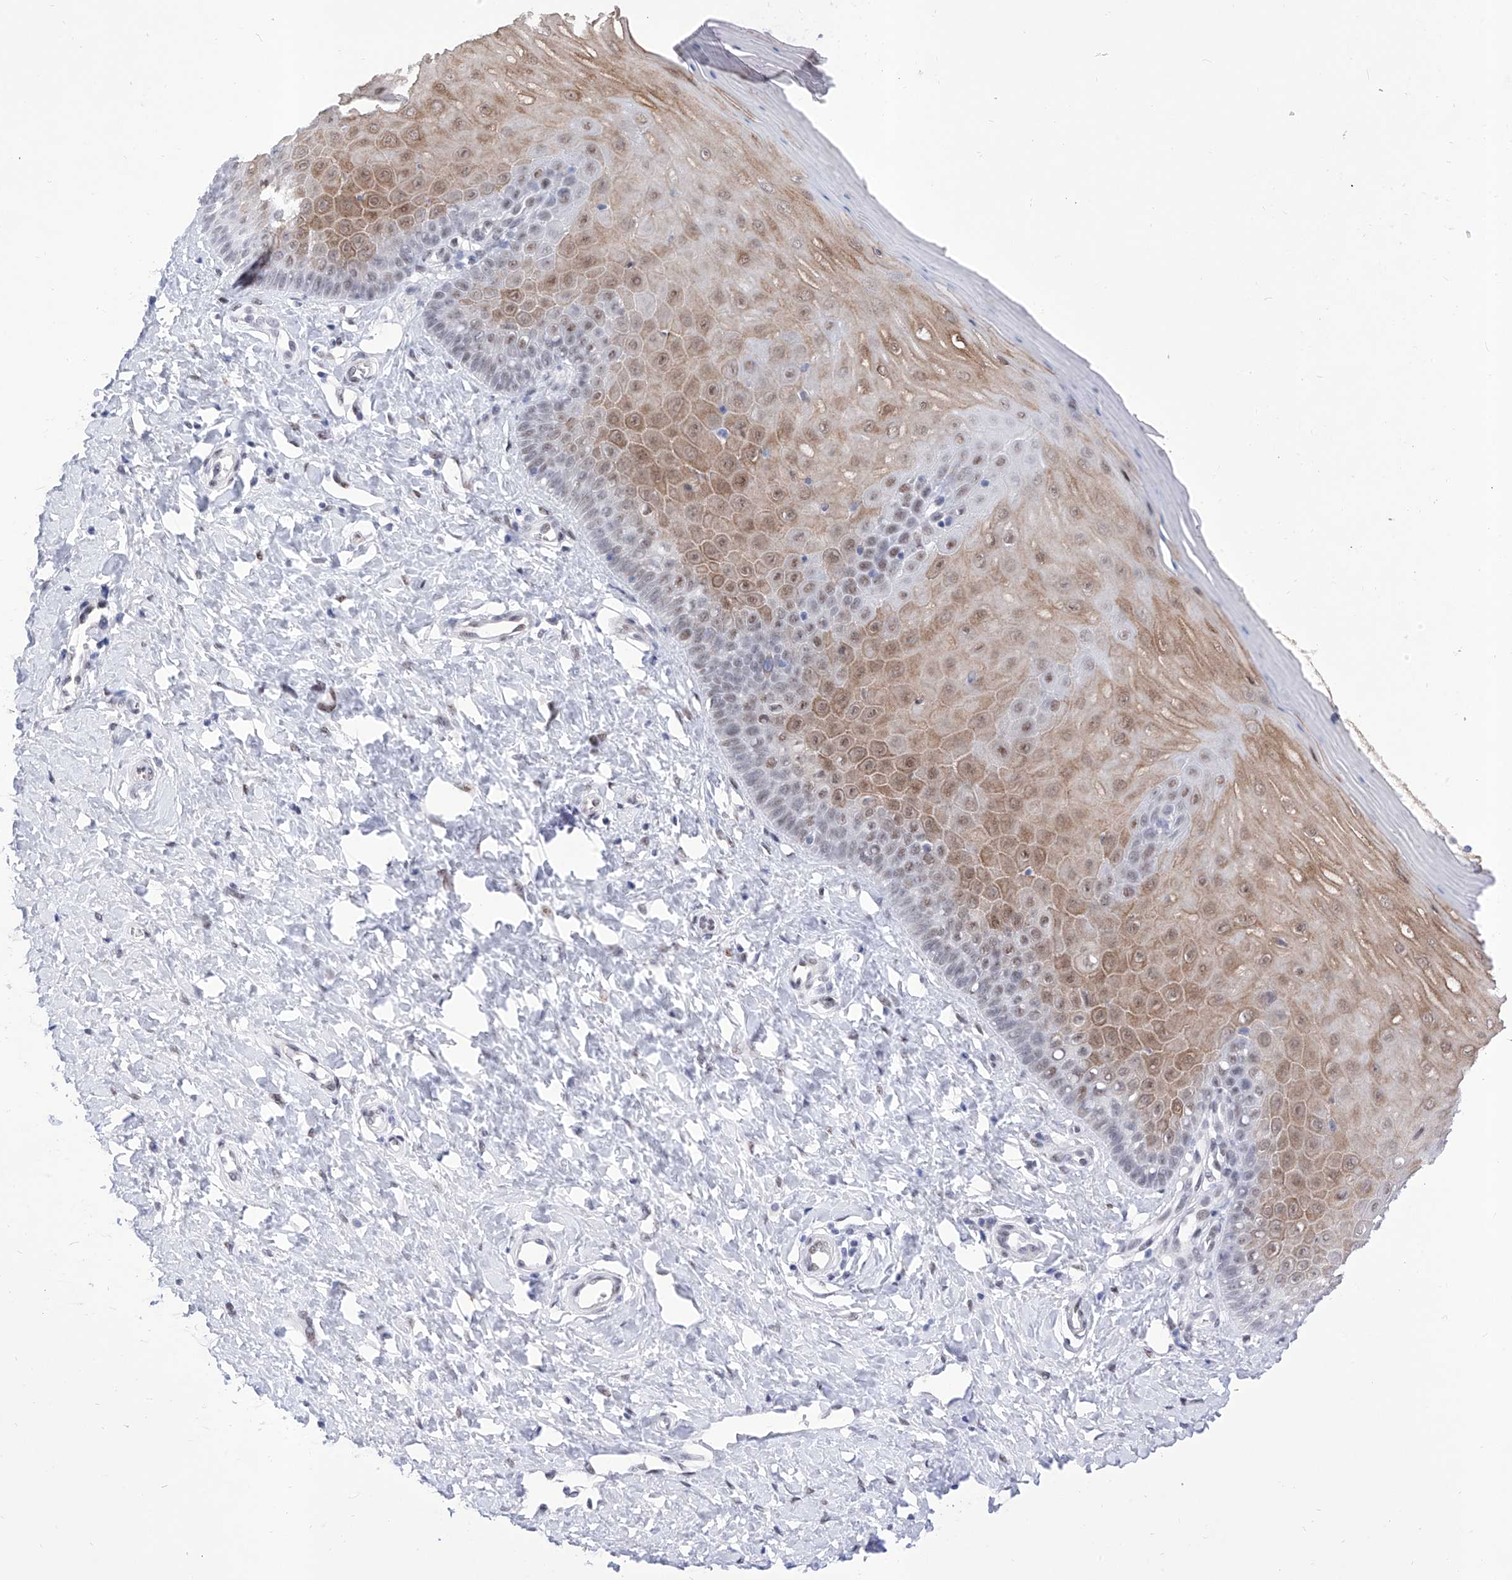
{"staining": {"intensity": "moderate", "quantity": "25%-75%", "location": "nuclear"}, "tissue": "cervix", "cell_type": "Glandular cells", "image_type": "normal", "snomed": [{"axis": "morphology", "description": "Normal tissue, NOS"}, {"axis": "topography", "description": "Cervix"}], "caption": "Brown immunohistochemical staining in benign cervix displays moderate nuclear expression in about 25%-75% of glandular cells. (Brightfield microscopy of DAB IHC at high magnification).", "gene": "ATN1", "patient": {"sex": "female", "age": 55}}